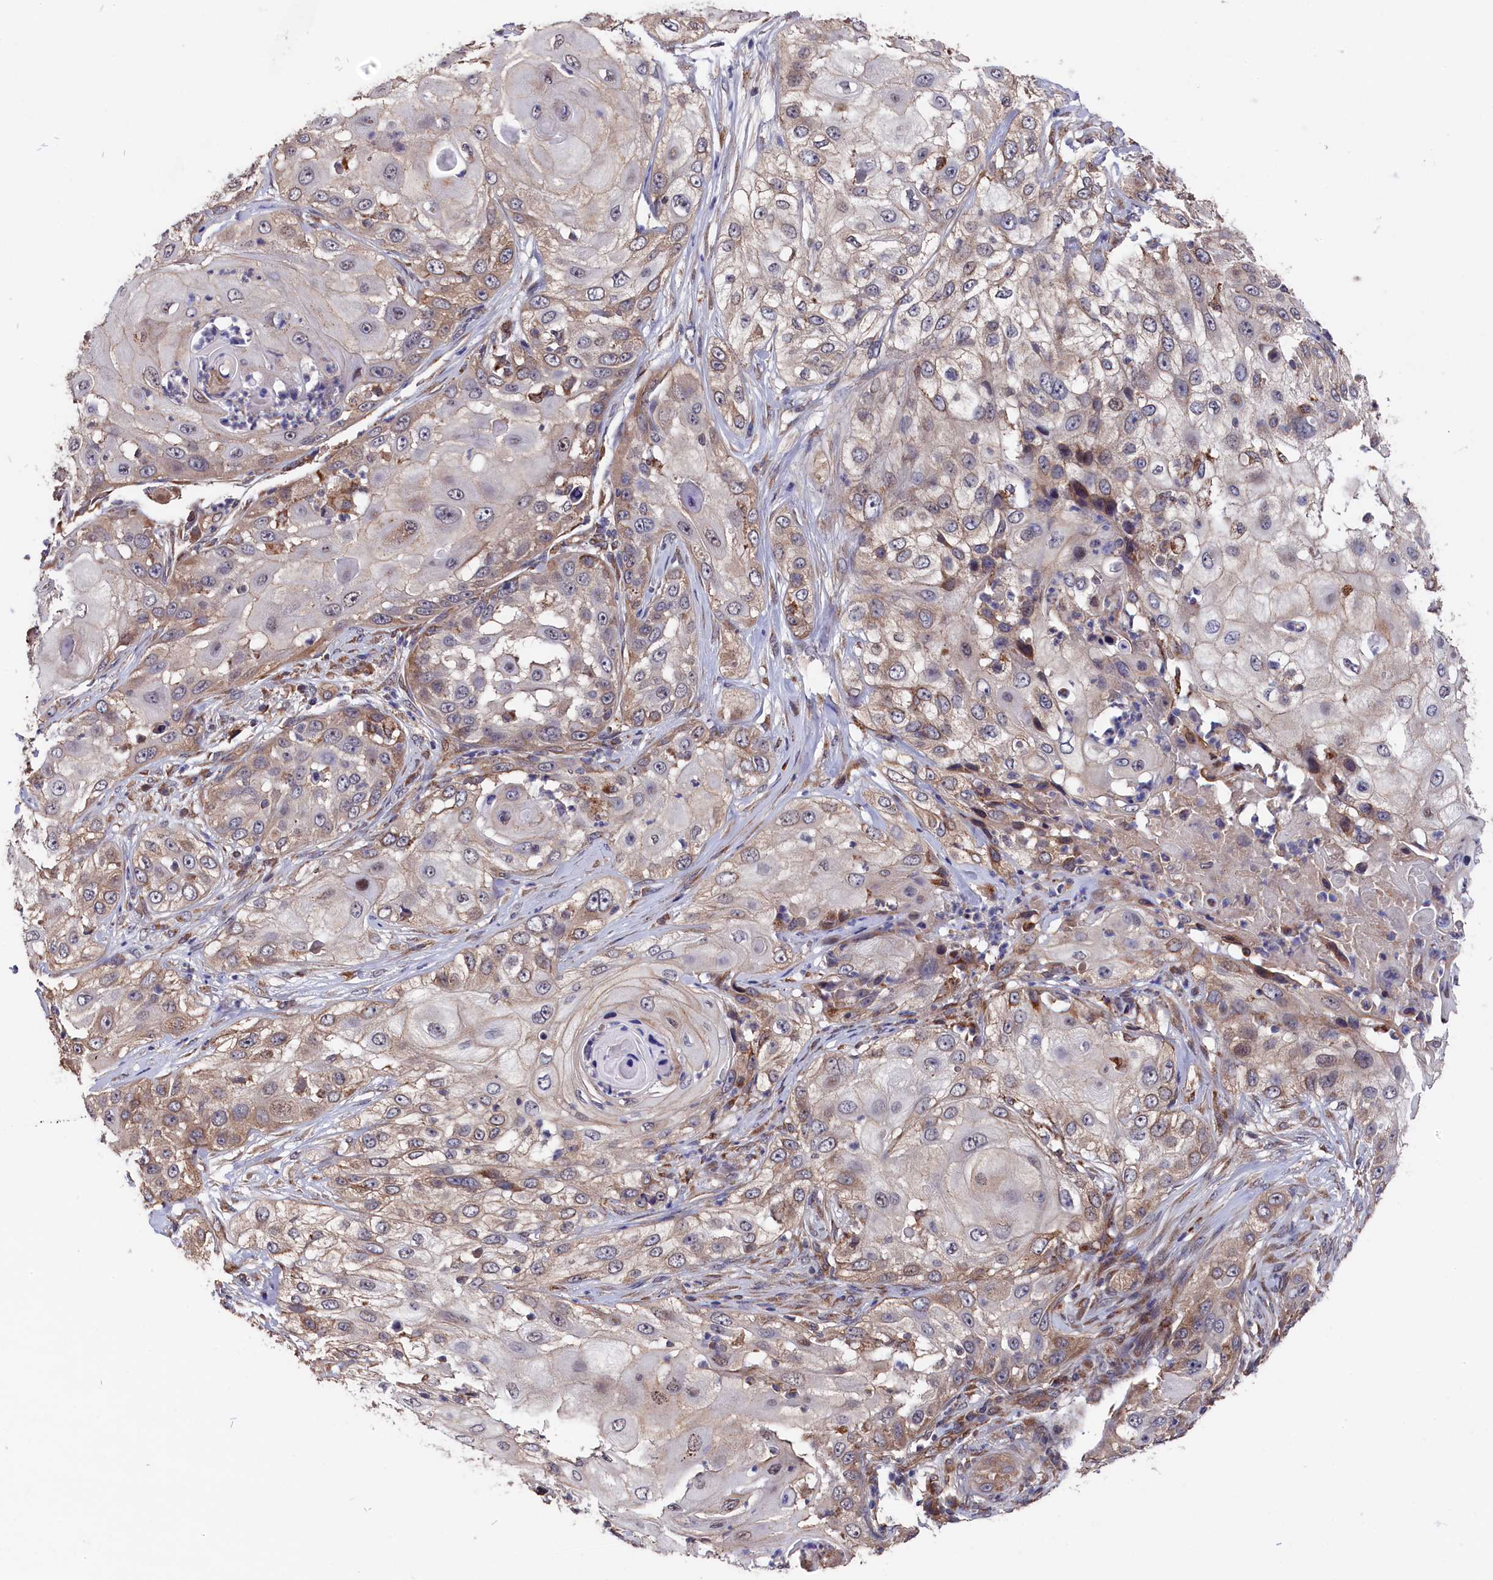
{"staining": {"intensity": "weak", "quantity": "25%-75%", "location": "cytoplasmic/membranous"}, "tissue": "skin cancer", "cell_type": "Tumor cells", "image_type": "cancer", "snomed": [{"axis": "morphology", "description": "Squamous cell carcinoma, NOS"}, {"axis": "topography", "description": "Skin"}], "caption": "DAB immunohistochemical staining of skin cancer demonstrates weak cytoplasmic/membranous protein positivity in approximately 25%-75% of tumor cells.", "gene": "SLC12A4", "patient": {"sex": "female", "age": 44}}